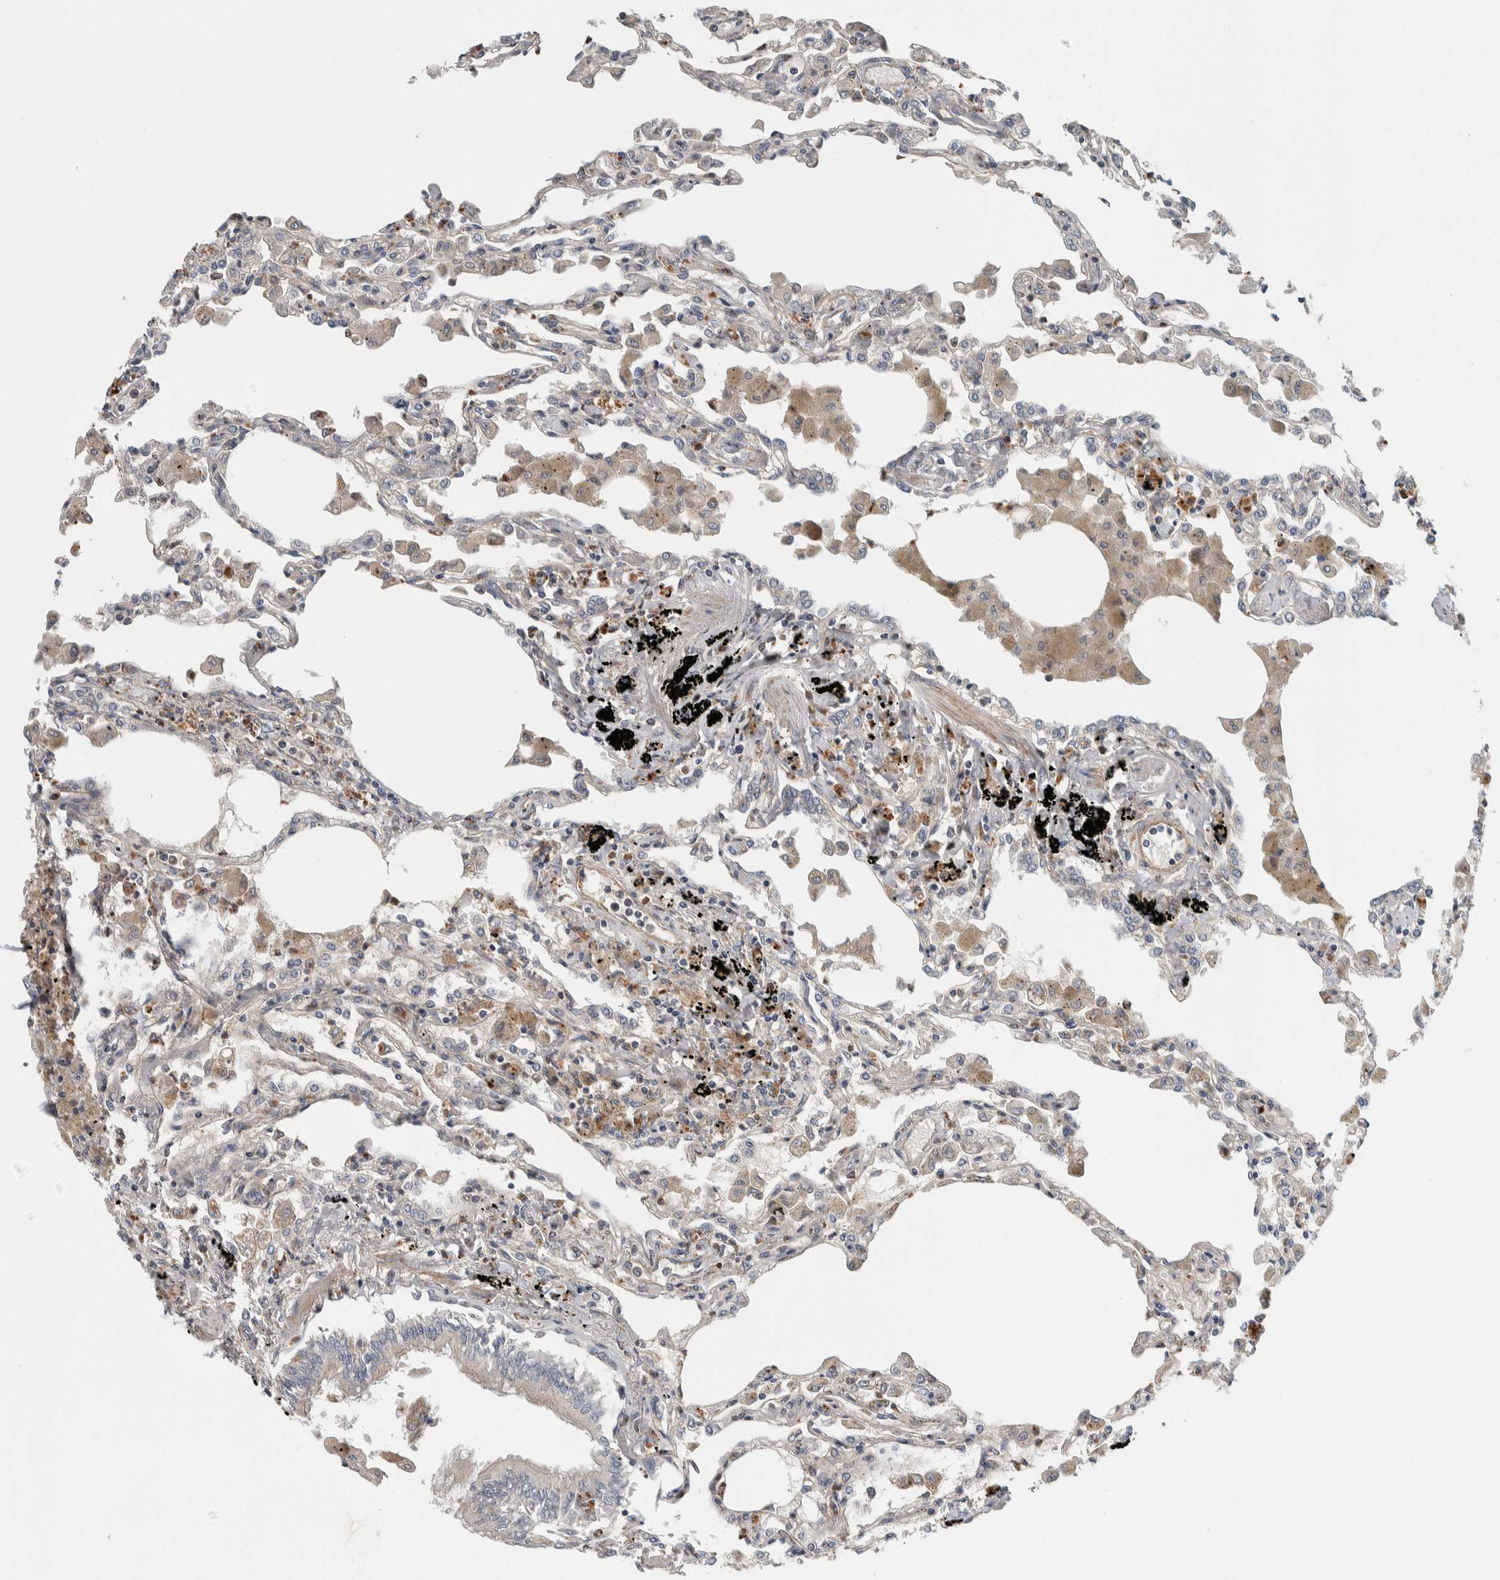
{"staining": {"intensity": "weak", "quantity": "<25%", "location": "cytoplasmic/membranous"}, "tissue": "lung", "cell_type": "Alveolar cells", "image_type": "normal", "snomed": [{"axis": "morphology", "description": "Normal tissue, NOS"}, {"axis": "topography", "description": "Bronchus"}, {"axis": "topography", "description": "Lung"}], "caption": "An image of lung stained for a protein exhibits no brown staining in alveolar cells. The staining is performed using DAB (3,3'-diaminobenzidine) brown chromogen with nuclei counter-stained in using hematoxylin.", "gene": "KCNJ3", "patient": {"sex": "female", "age": 49}}